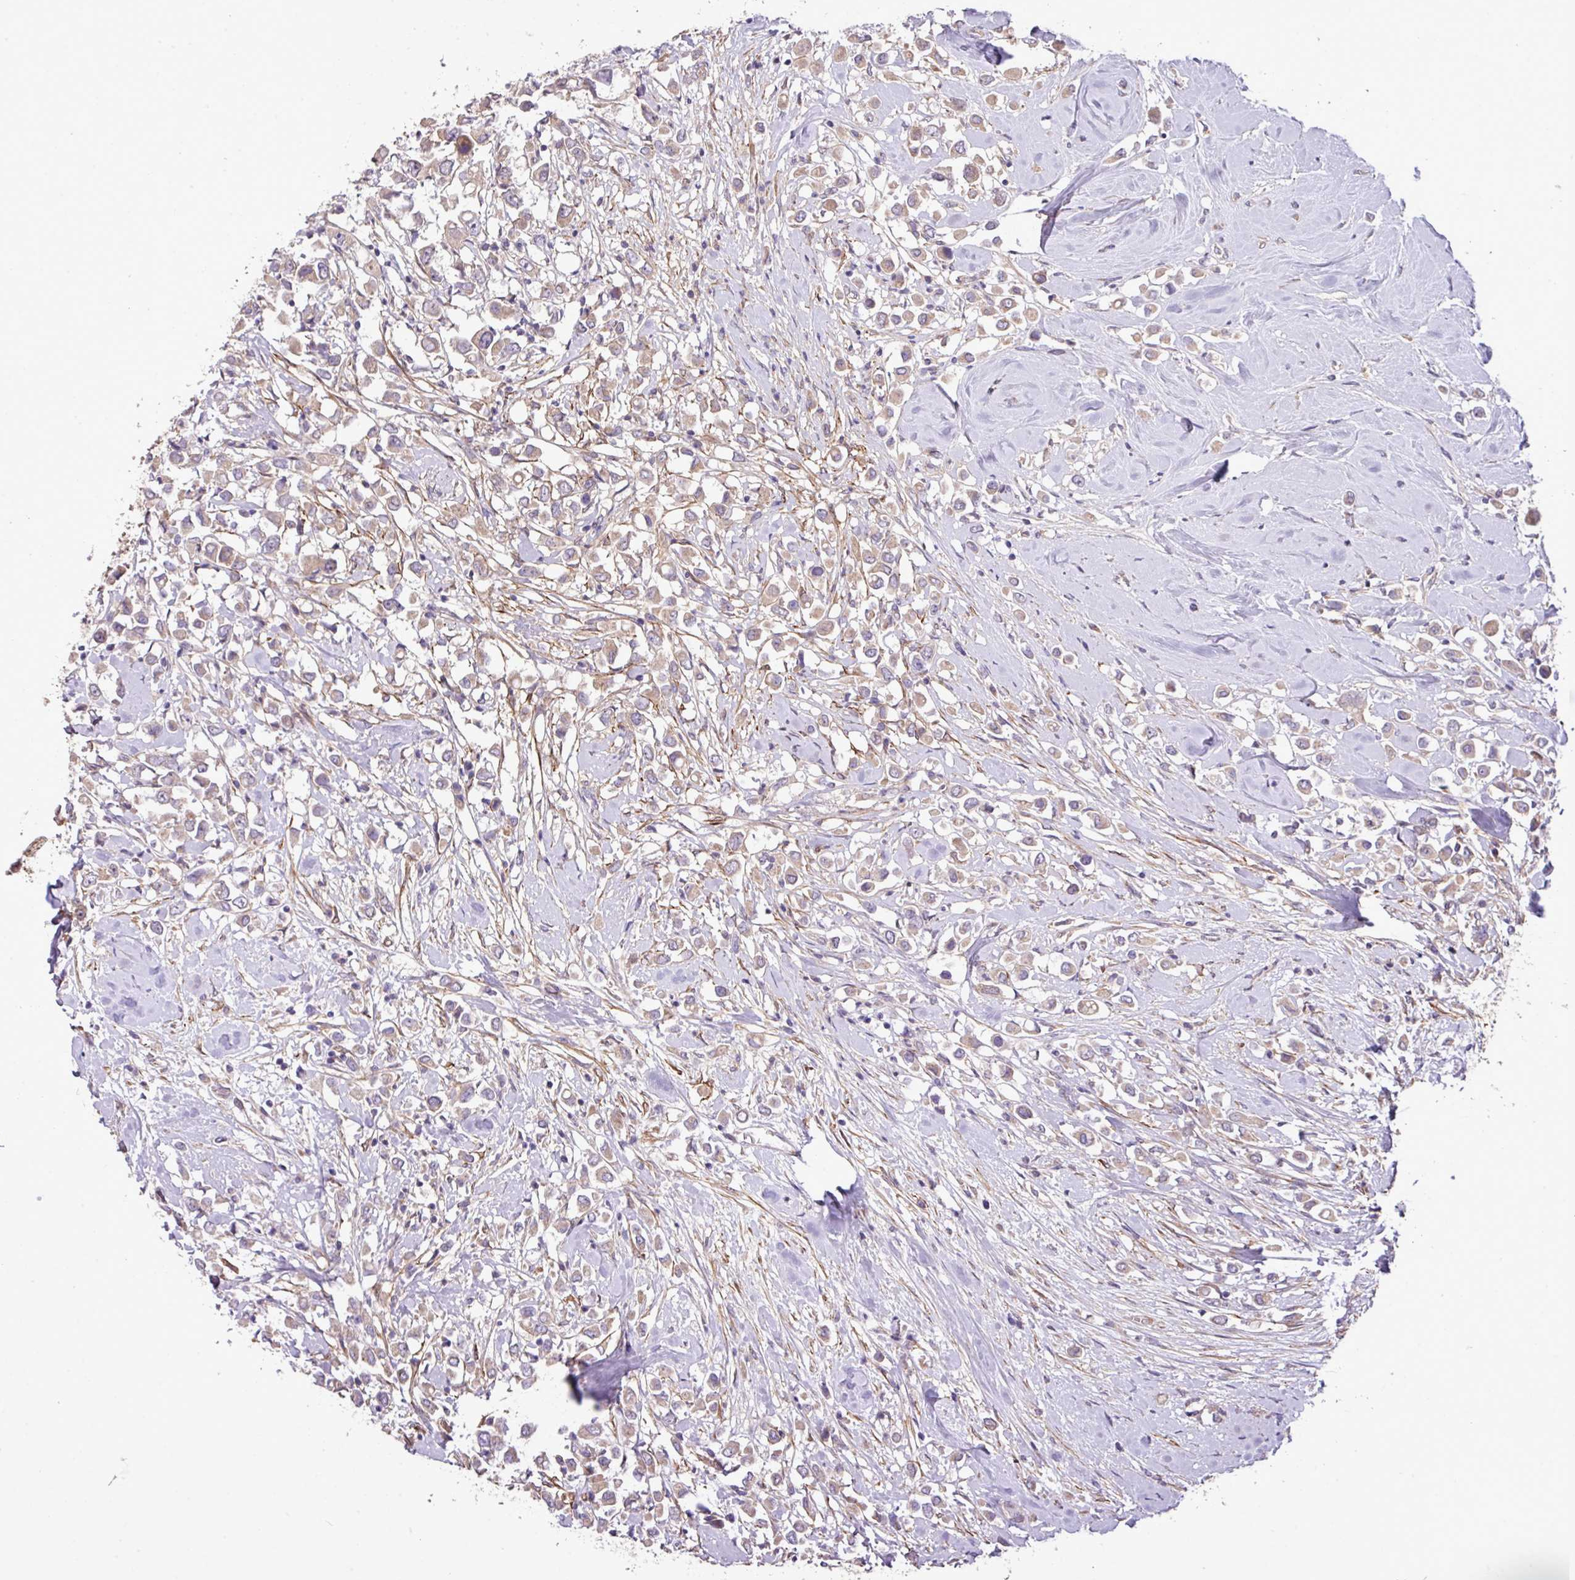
{"staining": {"intensity": "moderate", "quantity": ">75%", "location": "cytoplasmic/membranous"}, "tissue": "breast cancer", "cell_type": "Tumor cells", "image_type": "cancer", "snomed": [{"axis": "morphology", "description": "Duct carcinoma"}, {"axis": "topography", "description": "Breast"}], "caption": "A medium amount of moderate cytoplasmic/membranous staining is seen in approximately >75% of tumor cells in breast cancer (intraductal carcinoma) tissue. Using DAB (3,3'-diaminobenzidine) (brown) and hematoxylin (blue) stains, captured at high magnification using brightfield microscopy.", "gene": "XIAP", "patient": {"sex": "female", "age": 61}}